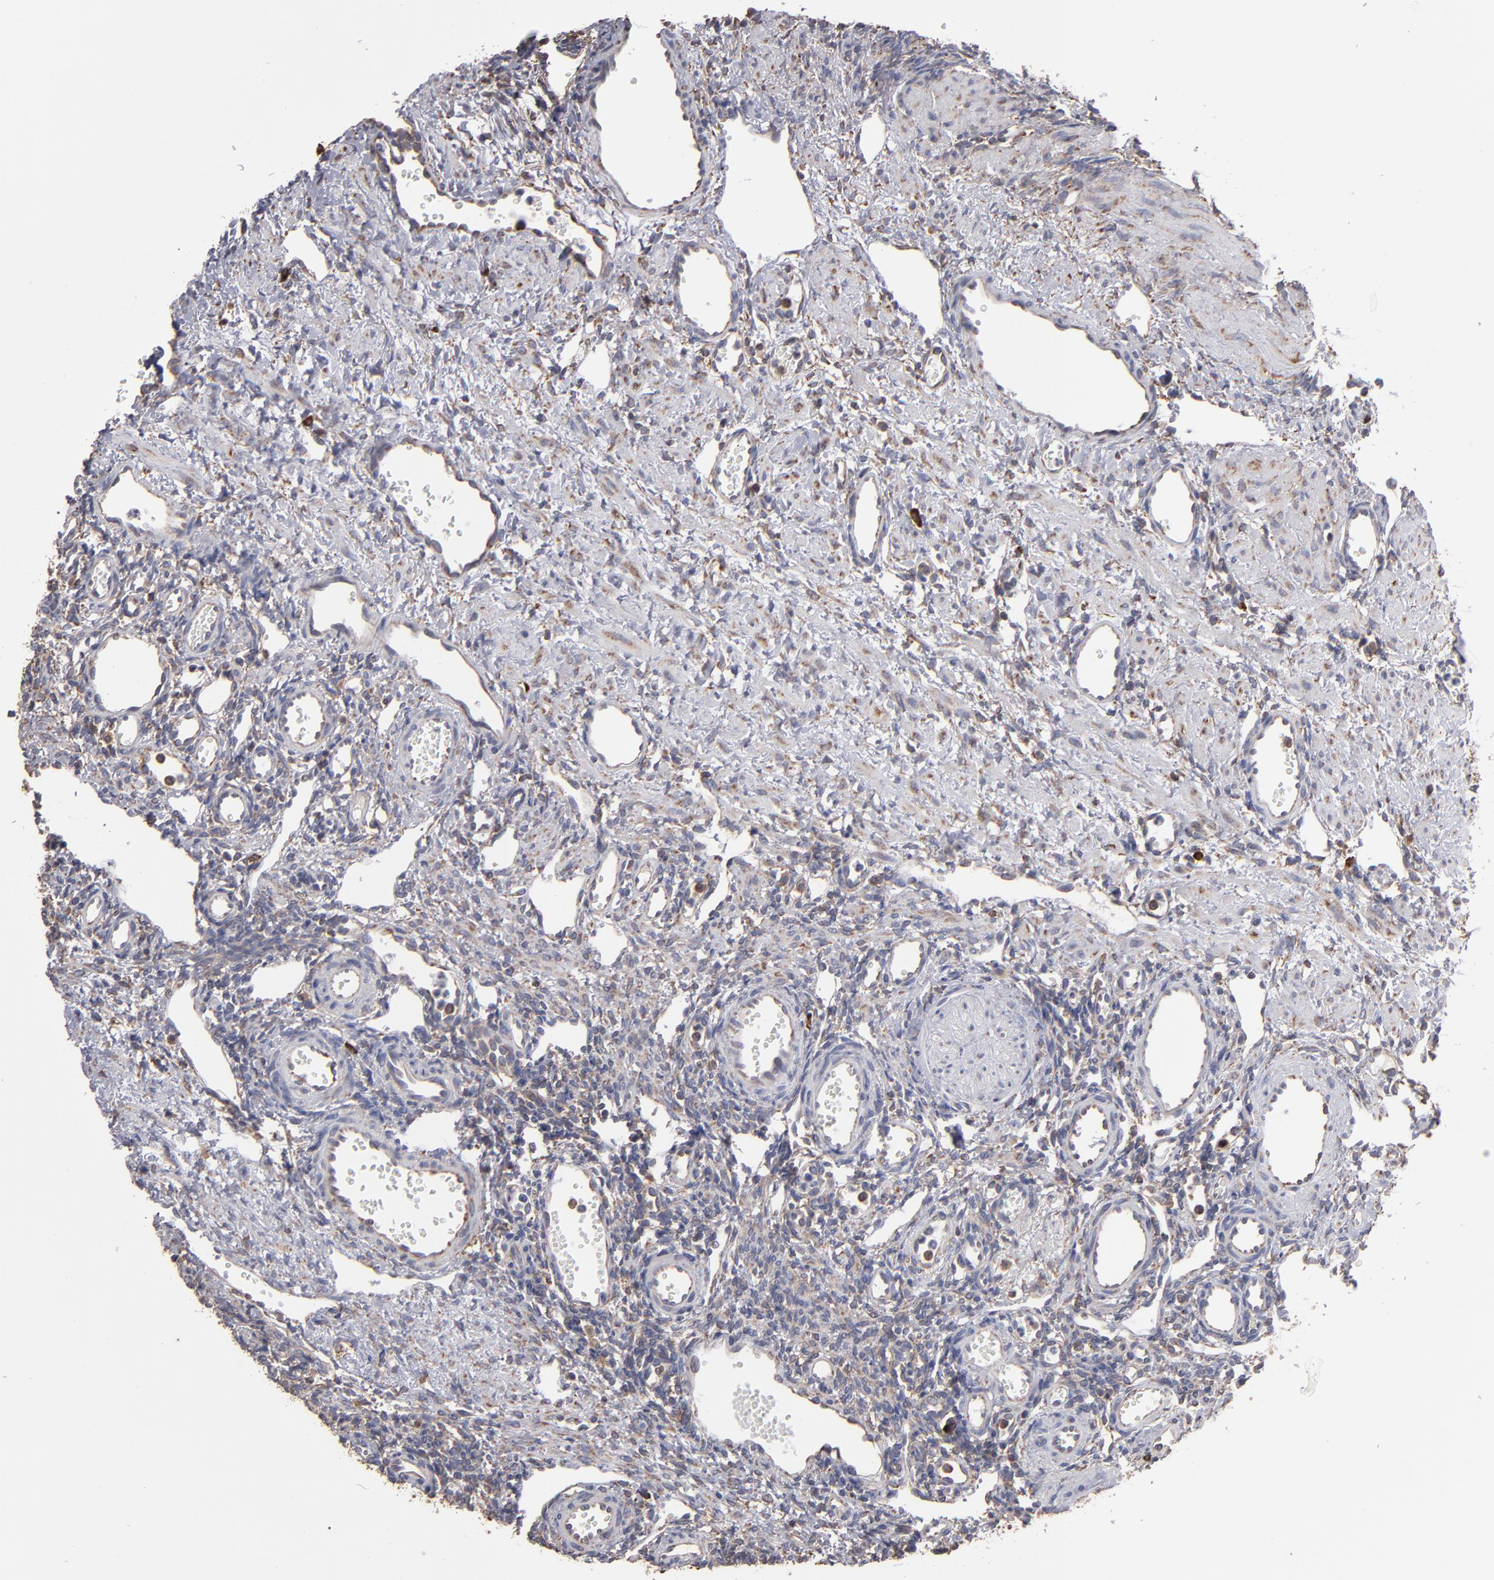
{"staining": {"intensity": "moderate", "quantity": ">75%", "location": "cytoplasmic/membranous"}, "tissue": "ovary", "cell_type": "Follicle cells", "image_type": "normal", "snomed": [{"axis": "morphology", "description": "Normal tissue, NOS"}, {"axis": "topography", "description": "Ovary"}], "caption": "Protein staining demonstrates moderate cytoplasmic/membranous expression in approximately >75% of follicle cells in benign ovary.", "gene": "SND1", "patient": {"sex": "female", "age": 33}}